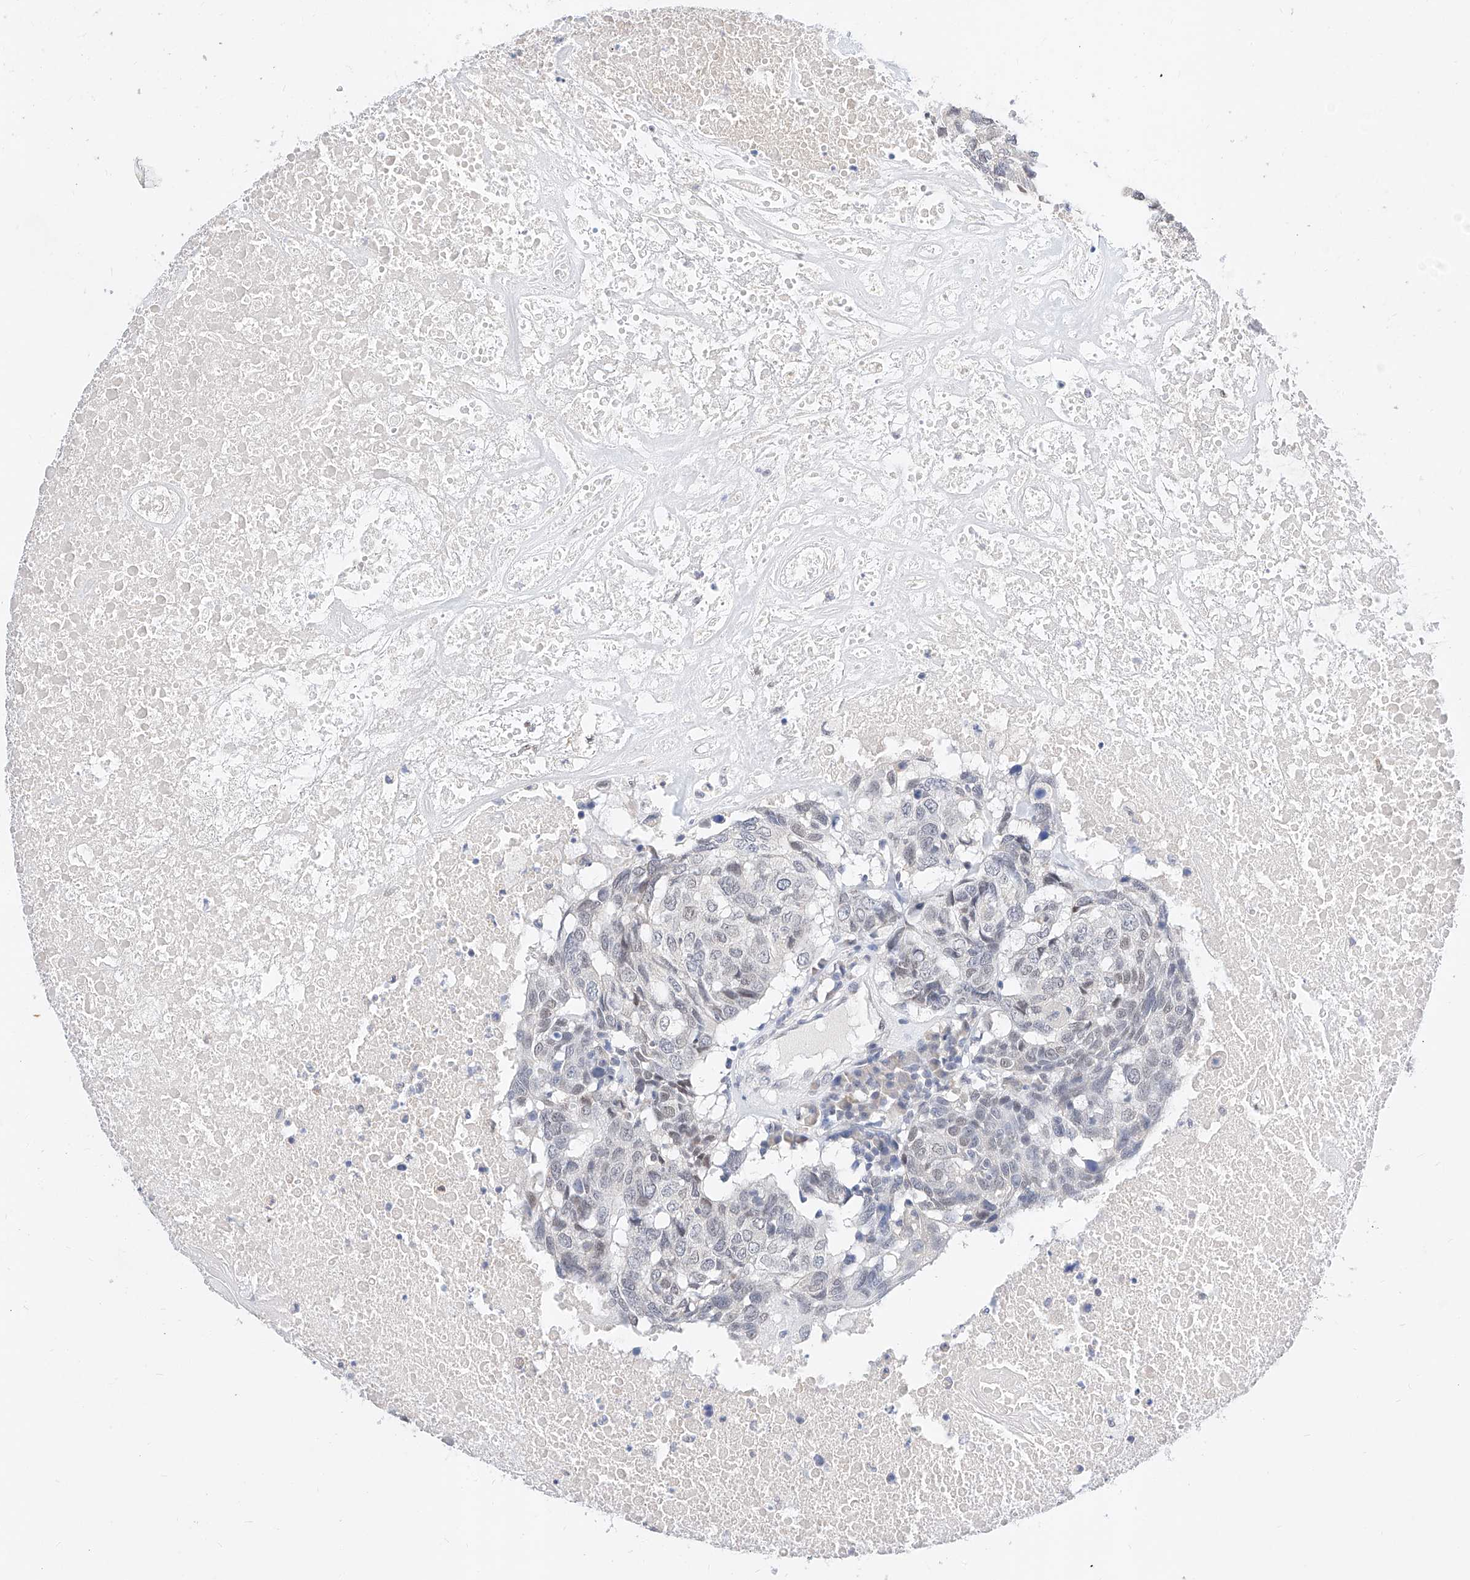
{"staining": {"intensity": "negative", "quantity": "none", "location": "none"}, "tissue": "head and neck cancer", "cell_type": "Tumor cells", "image_type": "cancer", "snomed": [{"axis": "morphology", "description": "Squamous cell carcinoma, NOS"}, {"axis": "topography", "description": "Head-Neck"}], "caption": "Tumor cells show no significant expression in head and neck cancer (squamous cell carcinoma). (DAB immunohistochemistry (IHC) visualized using brightfield microscopy, high magnification).", "gene": "KCNJ1", "patient": {"sex": "male", "age": 66}}